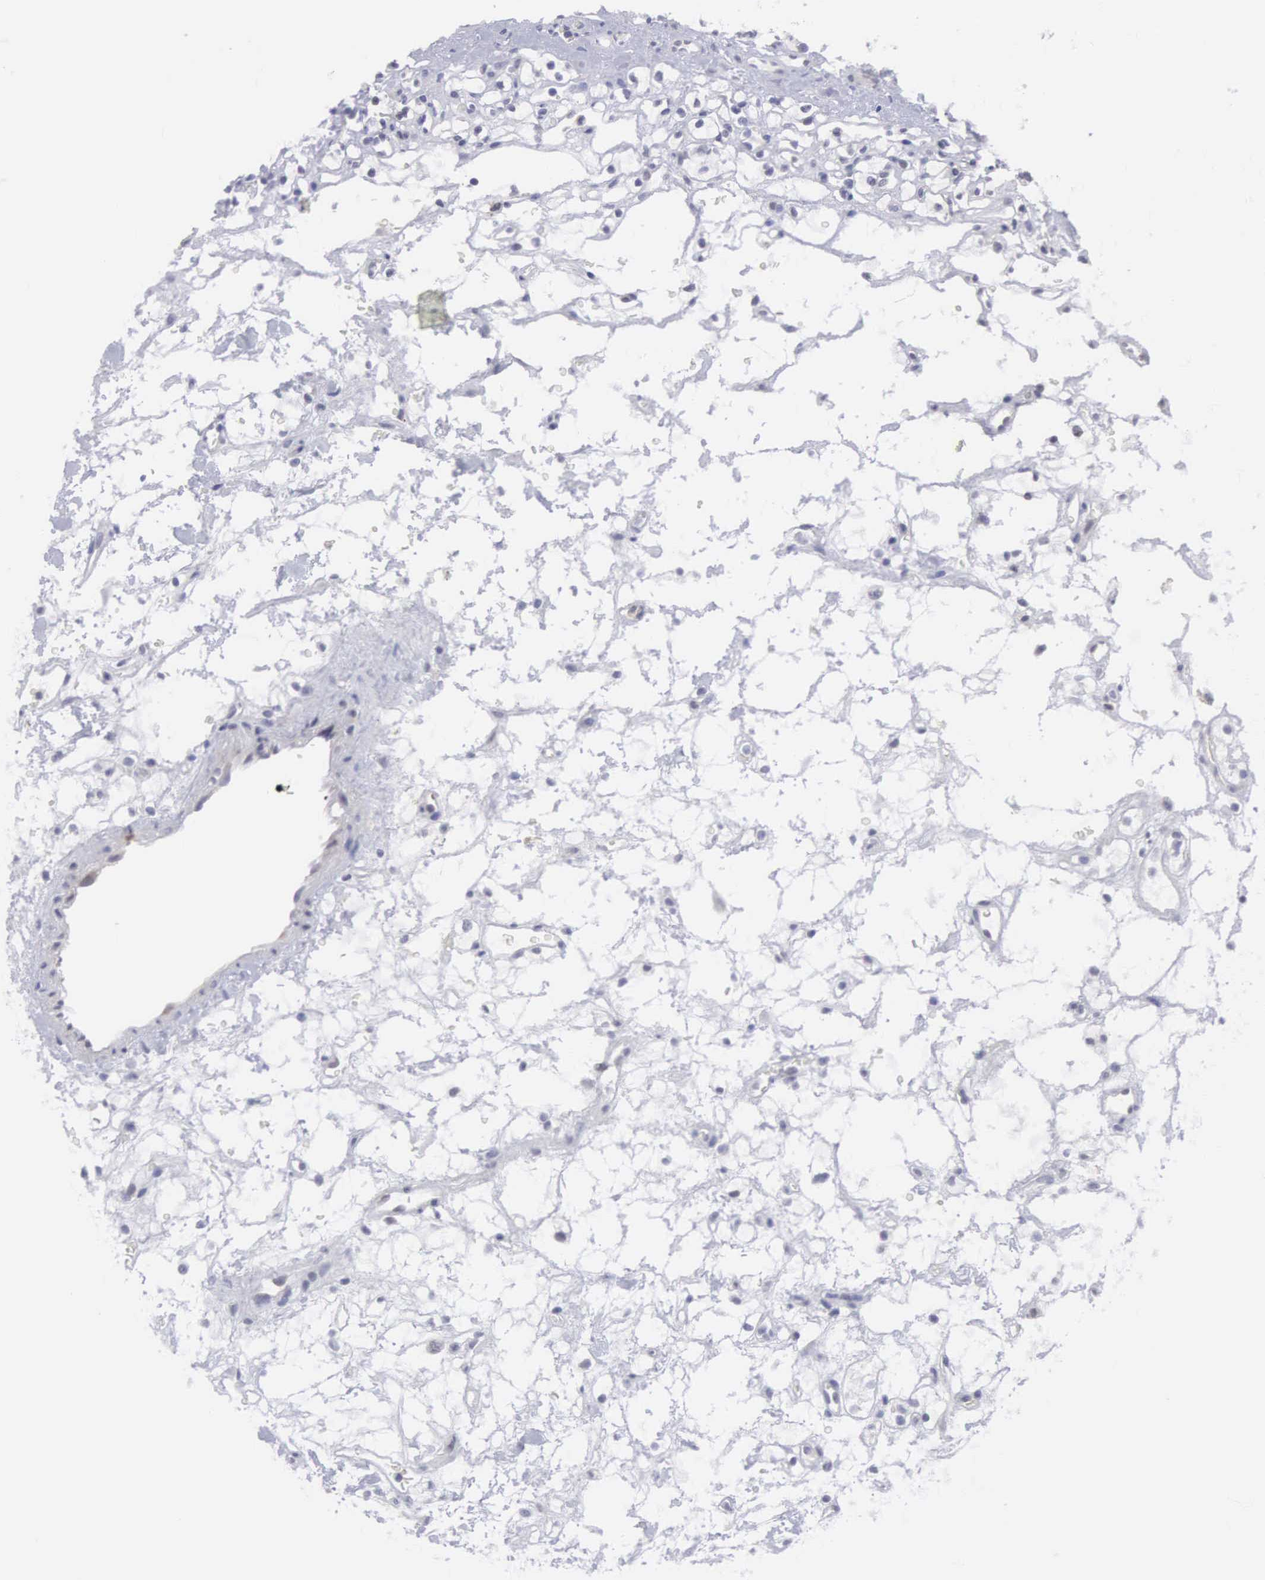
{"staining": {"intensity": "negative", "quantity": "none", "location": "none"}, "tissue": "renal cancer", "cell_type": "Tumor cells", "image_type": "cancer", "snomed": [{"axis": "morphology", "description": "Adenocarcinoma, NOS"}, {"axis": "topography", "description": "Kidney"}], "caption": "Immunohistochemical staining of human renal adenocarcinoma exhibits no significant positivity in tumor cells.", "gene": "SOX11", "patient": {"sex": "female", "age": 60}}